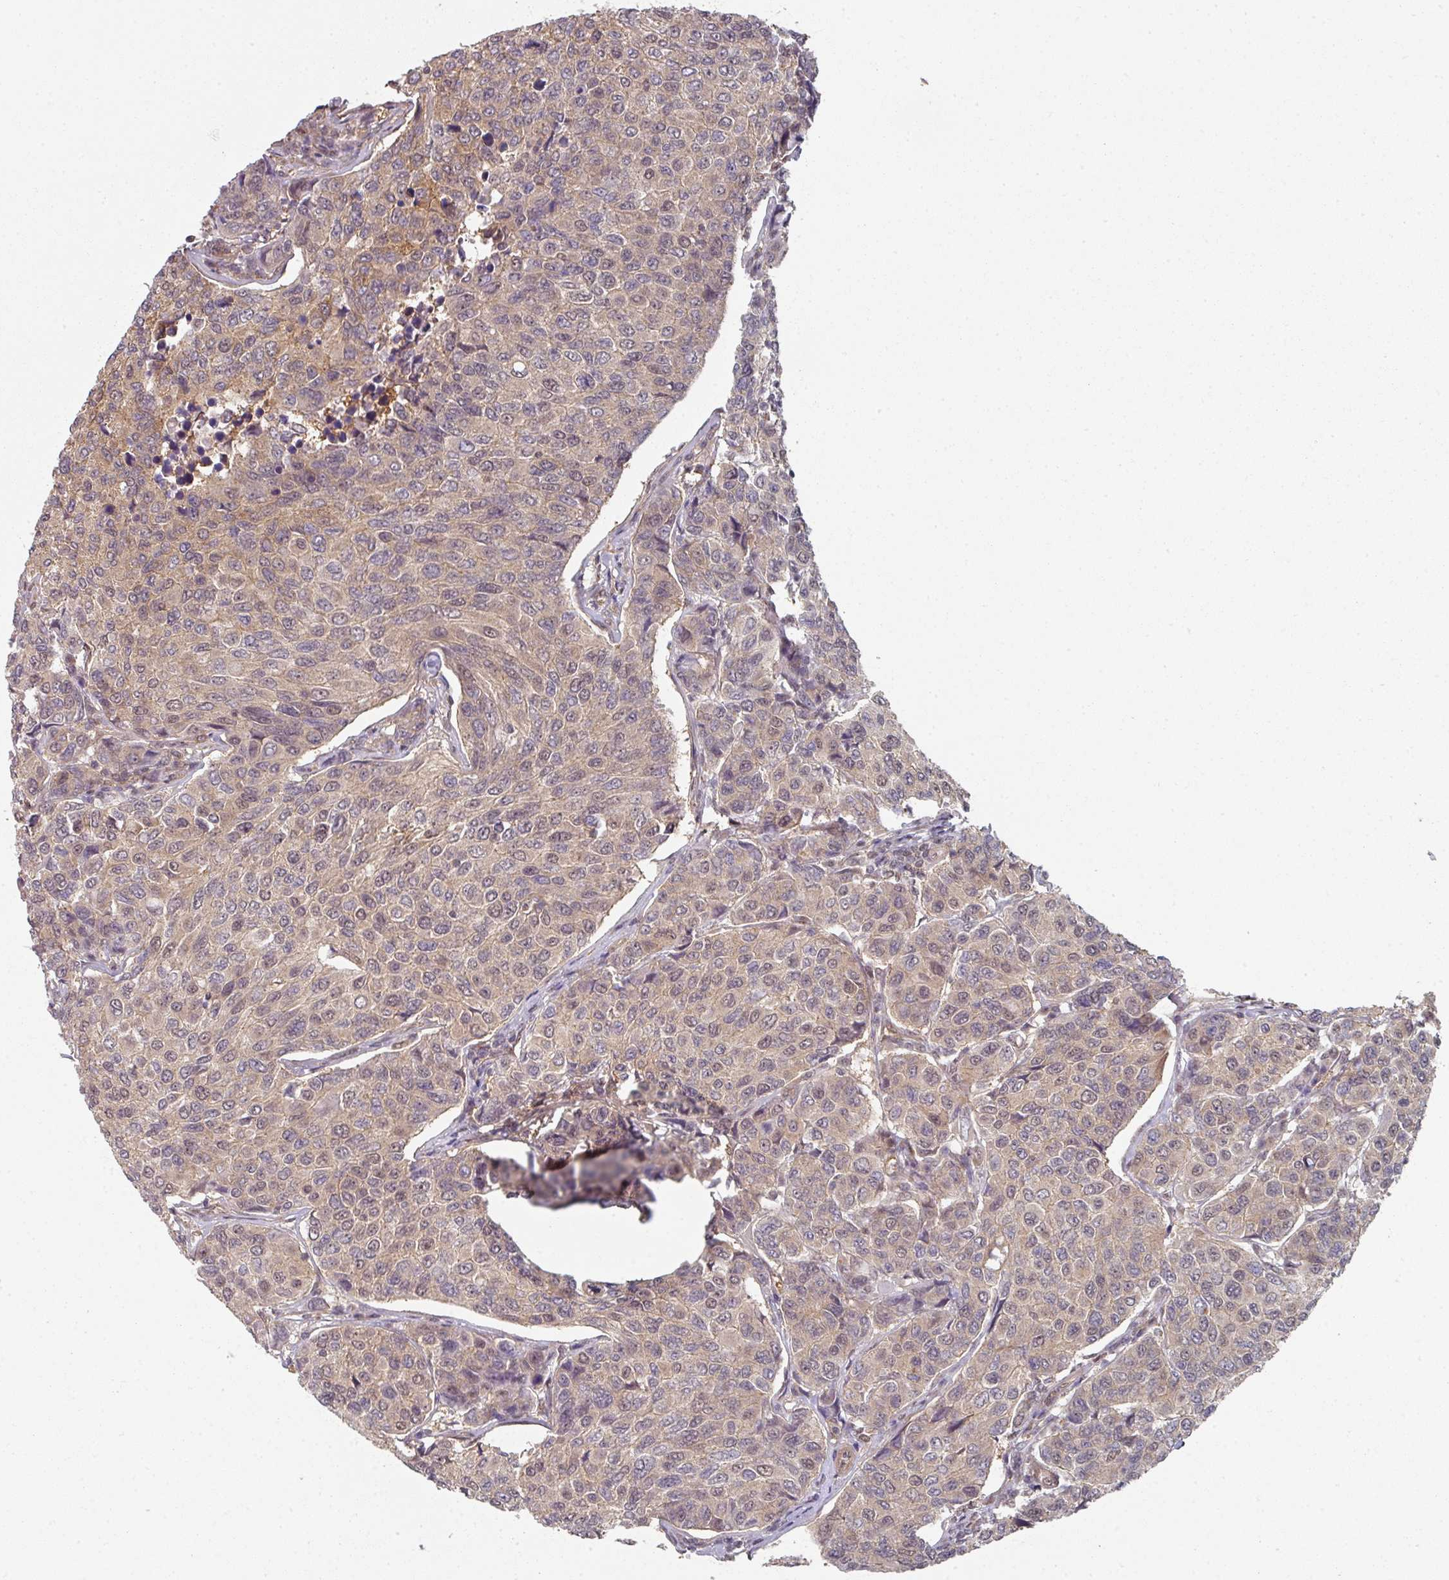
{"staining": {"intensity": "weak", "quantity": "25%-75%", "location": "cytoplasmic/membranous,nuclear"}, "tissue": "breast cancer", "cell_type": "Tumor cells", "image_type": "cancer", "snomed": [{"axis": "morphology", "description": "Duct carcinoma"}, {"axis": "topography", "description": "Breast"}], "caption": "A brown stain shows weak cytoplasmic/membranous and nuclear staining of a protein in infiltrating ductal carcinoma (breast) tumor cells.", "gene": "PSME3IP1", "patient": {"sex": "female", "age": 55}}